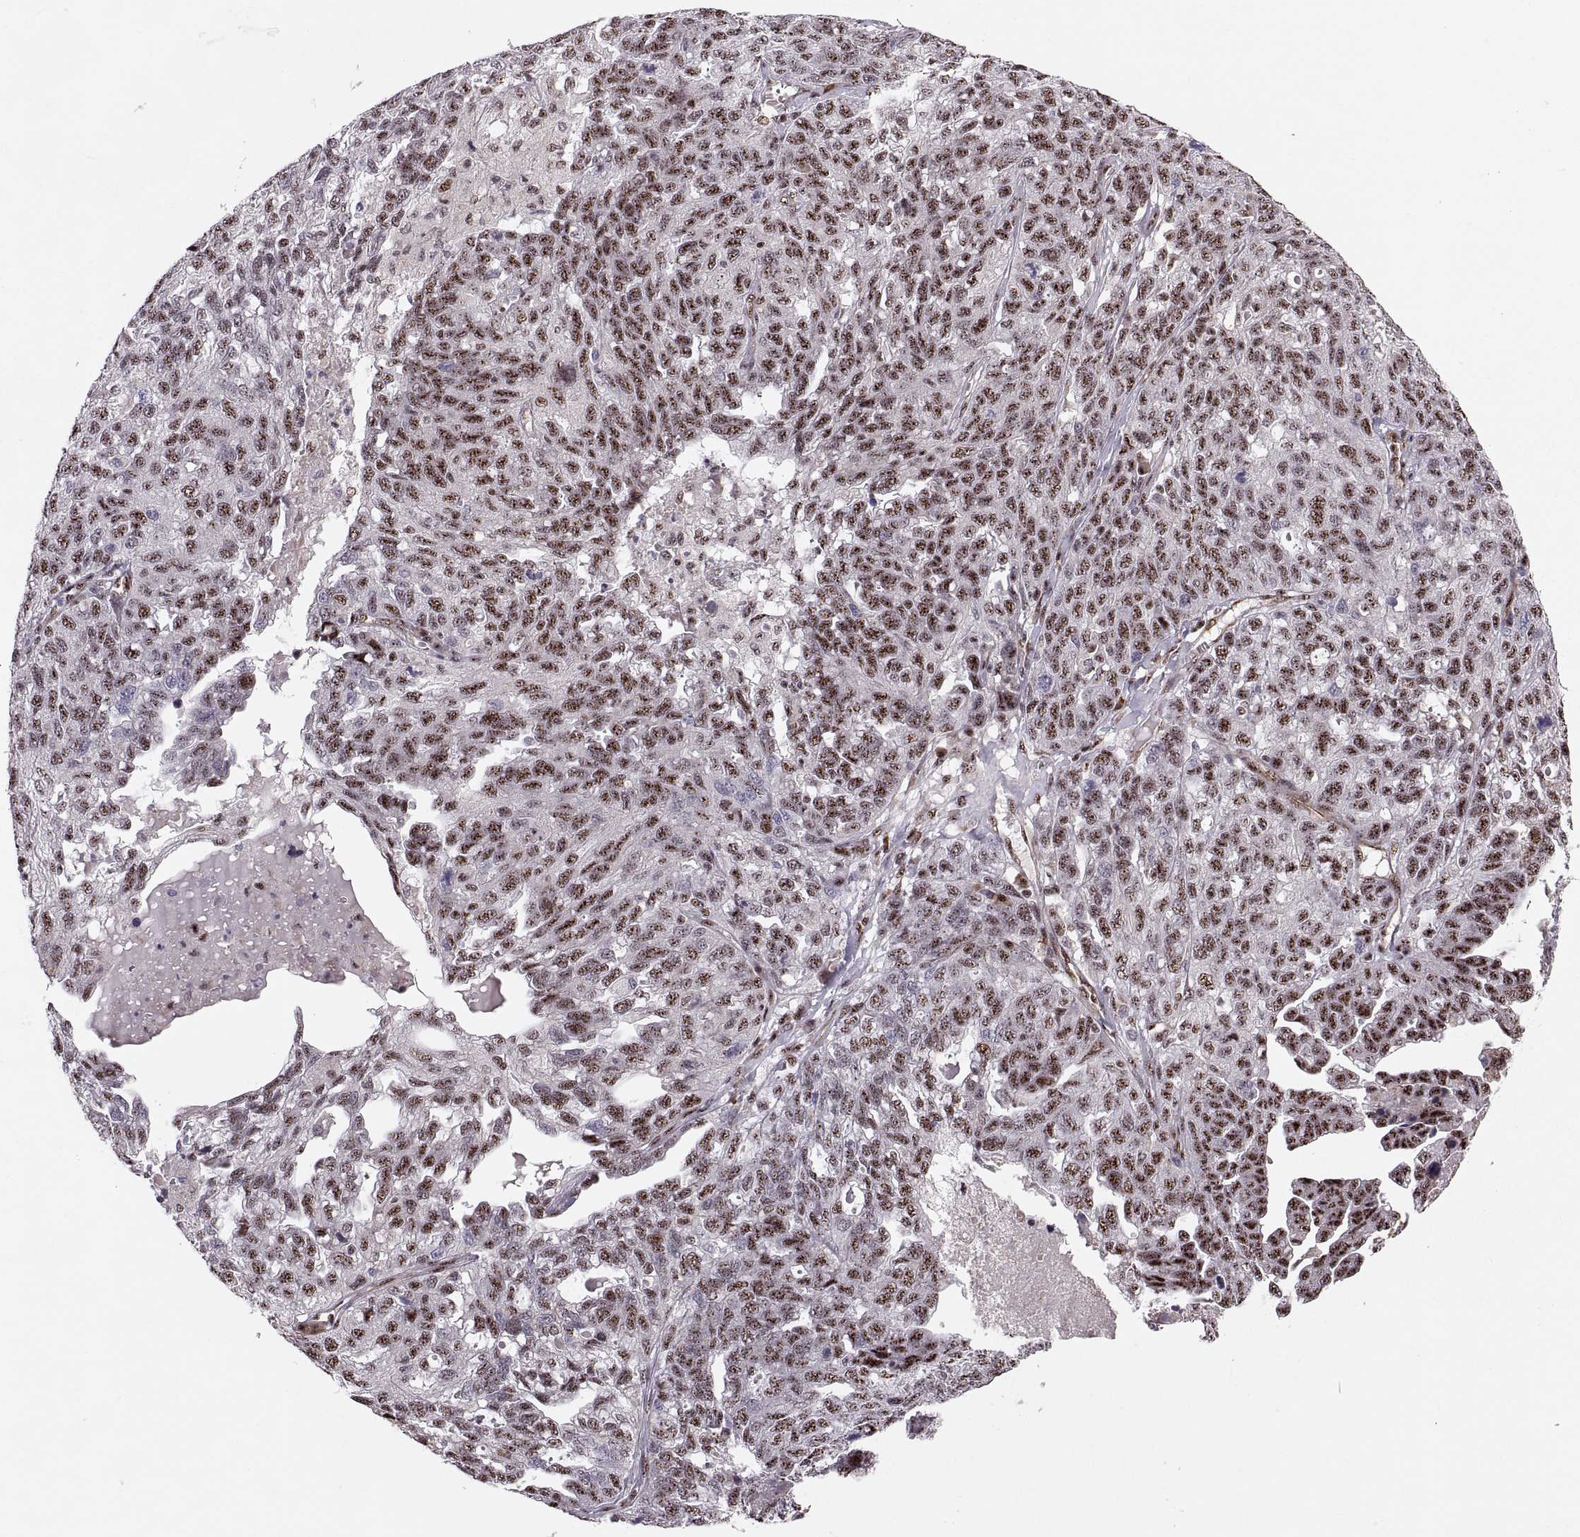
{"staining": {"intensity": "moderate", "quantity": ">75%", "location": "nuclear"}, "tissue": "ovarian cancer", "cell_type": "Tumor cells", "image_type": "cancer", "snomed": [{"axis": "morphology", "description": "Cystadenocarcinoma, serous, NOS"}, {"axis": "topography", "description": "Ovary"}], "caption": "Moderate nuclear staining is identified in approximately >75% of tumor cells in ovarian cancer. Using DAB (3,3'-diaminobenzidine) (brown) and hematoxylin (blue) stains, captured at high magnification using brightfield microscopy.", "gene": "ZCCHC17", "patient": {"sex": "female", "age": 71}}